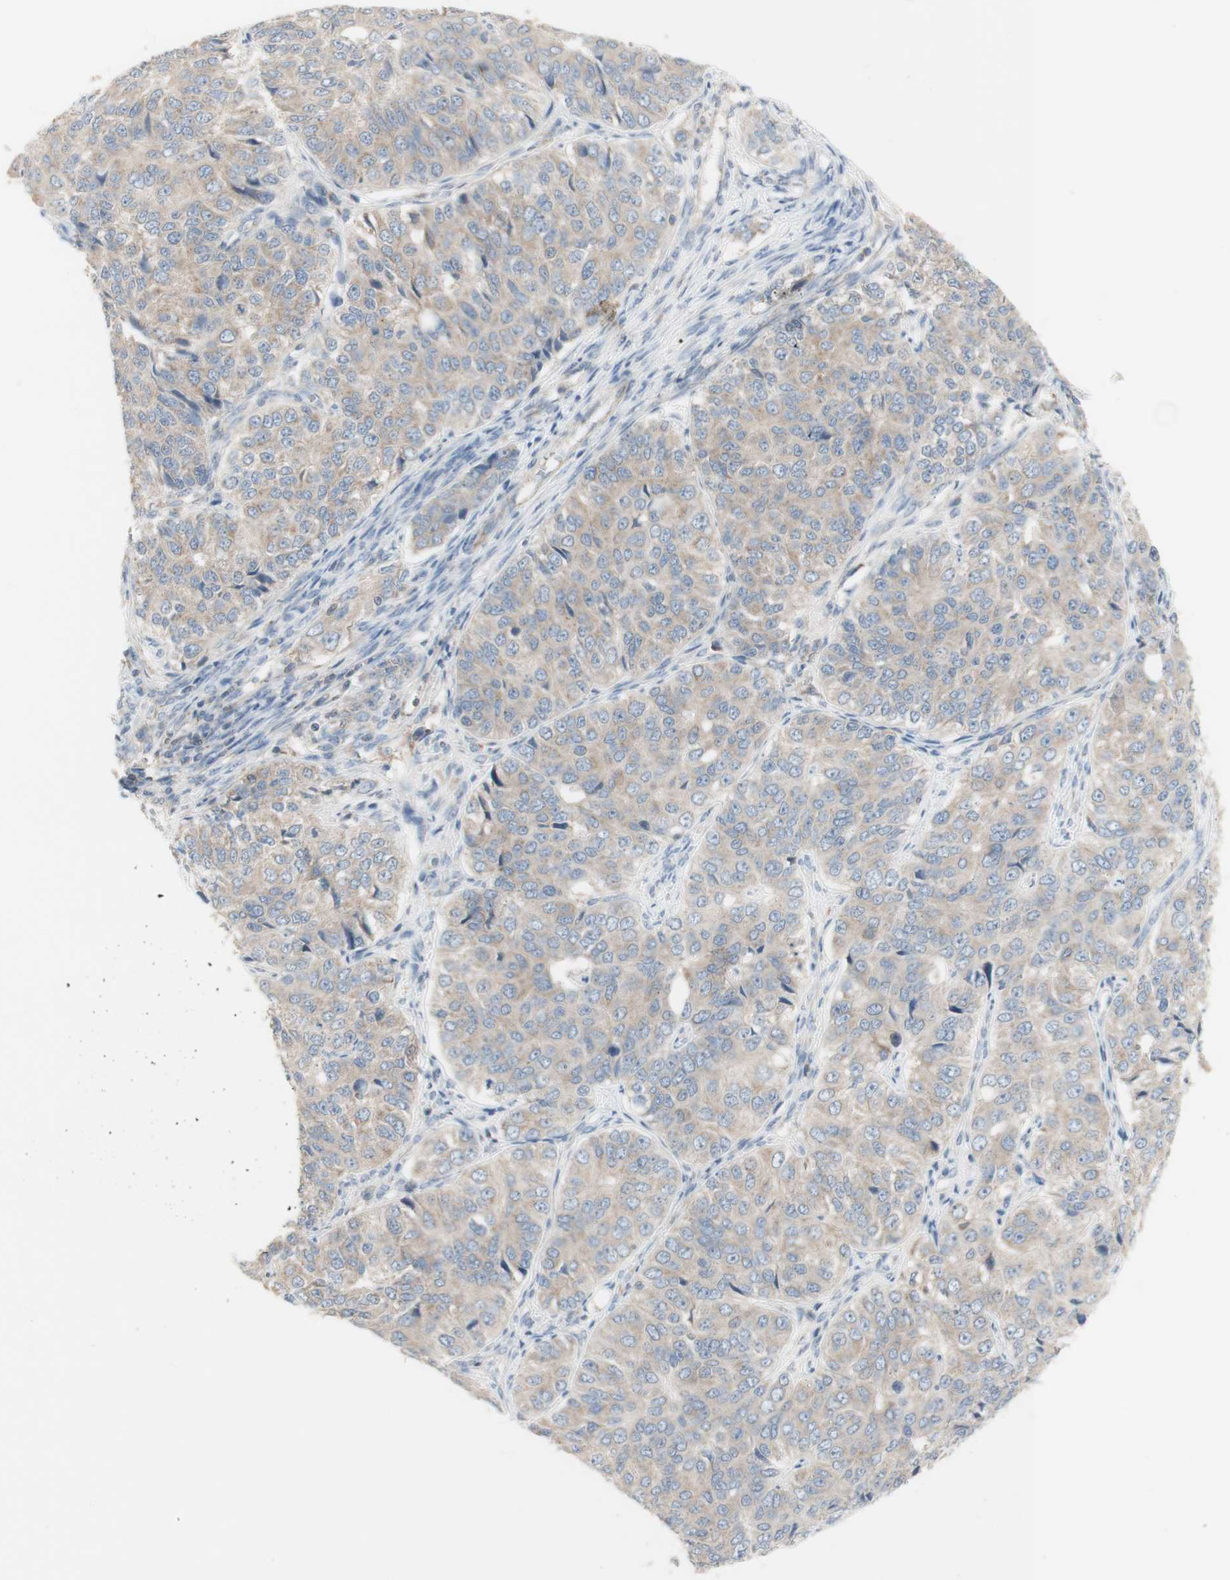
{"staining": {"intensity": "weak", "quantity": "25%-75%", "location": "cytoplasmic/membranous"}, "tissue": "ovarian cancer", "cell_type": "Tumor cells", "image_type": "cancer", "snomed": [{"axis": "morphology", "description": "Carcinoma, endometroid"}, {"axis": "topography", "description": "Ovary"}], "caption": "Ovarian cancer (endometroid carcinoma) stained for a protein displays weak cytoplasmic/membranous positivity in tumor cells.", "gene": "C3orf52", "patient": {"sex": "female", "age": 51}}